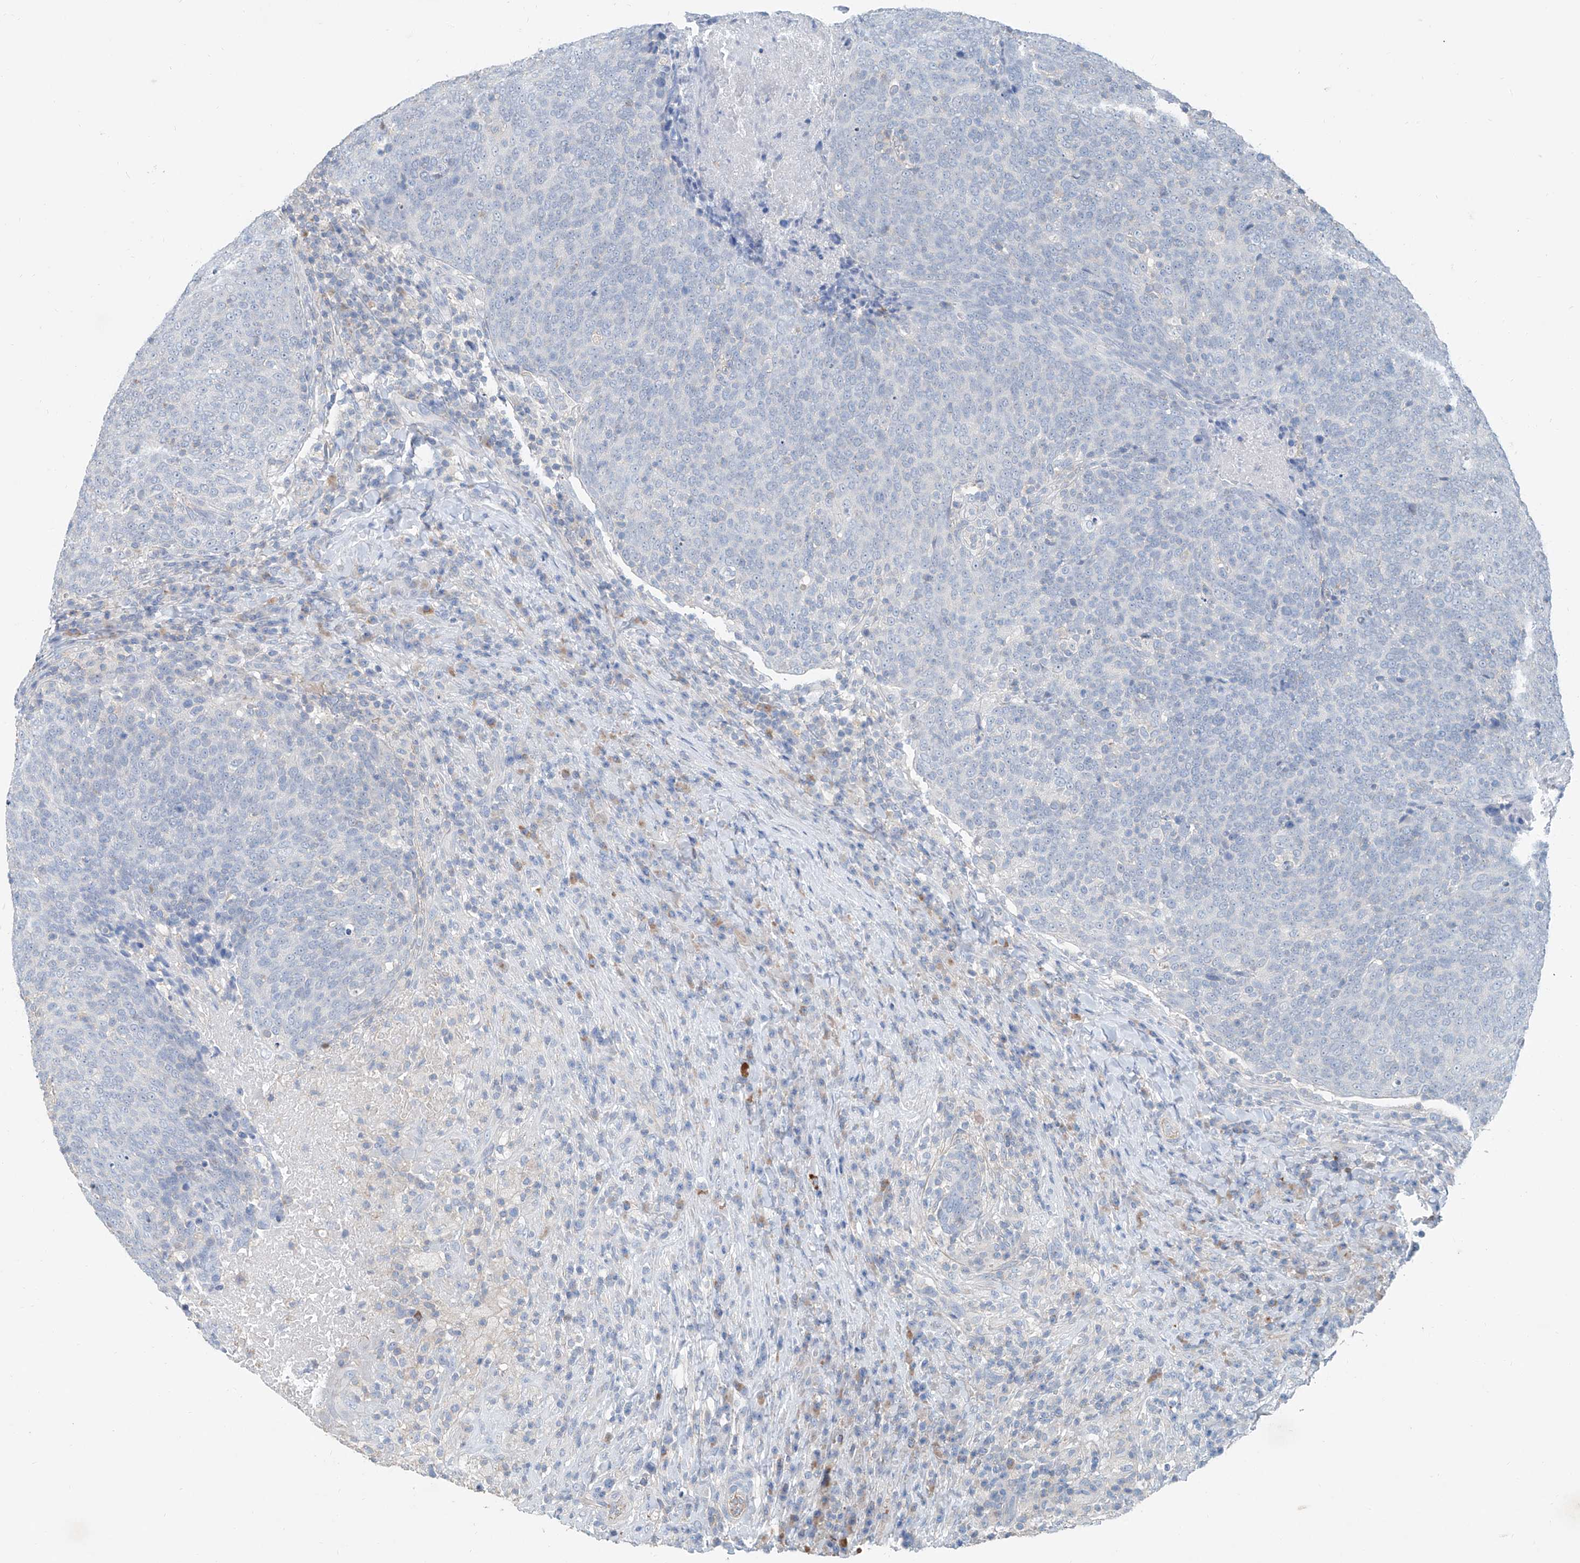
{"staining": {"intensity": "negative", "quantity": "none", "location": "none"}, "tissue": "head and neck cancer", "cell_type": "Tumor cells", "image_type": "cancer", "snomed": [{"axis": "morphology", "description": "Squamous cell carcinoma, NOS"}, {"axis": "morphology", "description": "Squamous cell carcinoma, metastatic, NOS"}, {"axis": "topography", "description": "Lymph node"}, {"axis": "topography", "description": "Head-Neck"}], "caption": "An immunohistochemistry (IHC) histopathology image of head and neck cancer (squamous cell carcinoma) is shown. There is no staining in tumor cells of head and neck cancer (squamous cell carcinoma).", "gene": "ANKRD34A", "patient": {"sex": "male", "age": 62}}